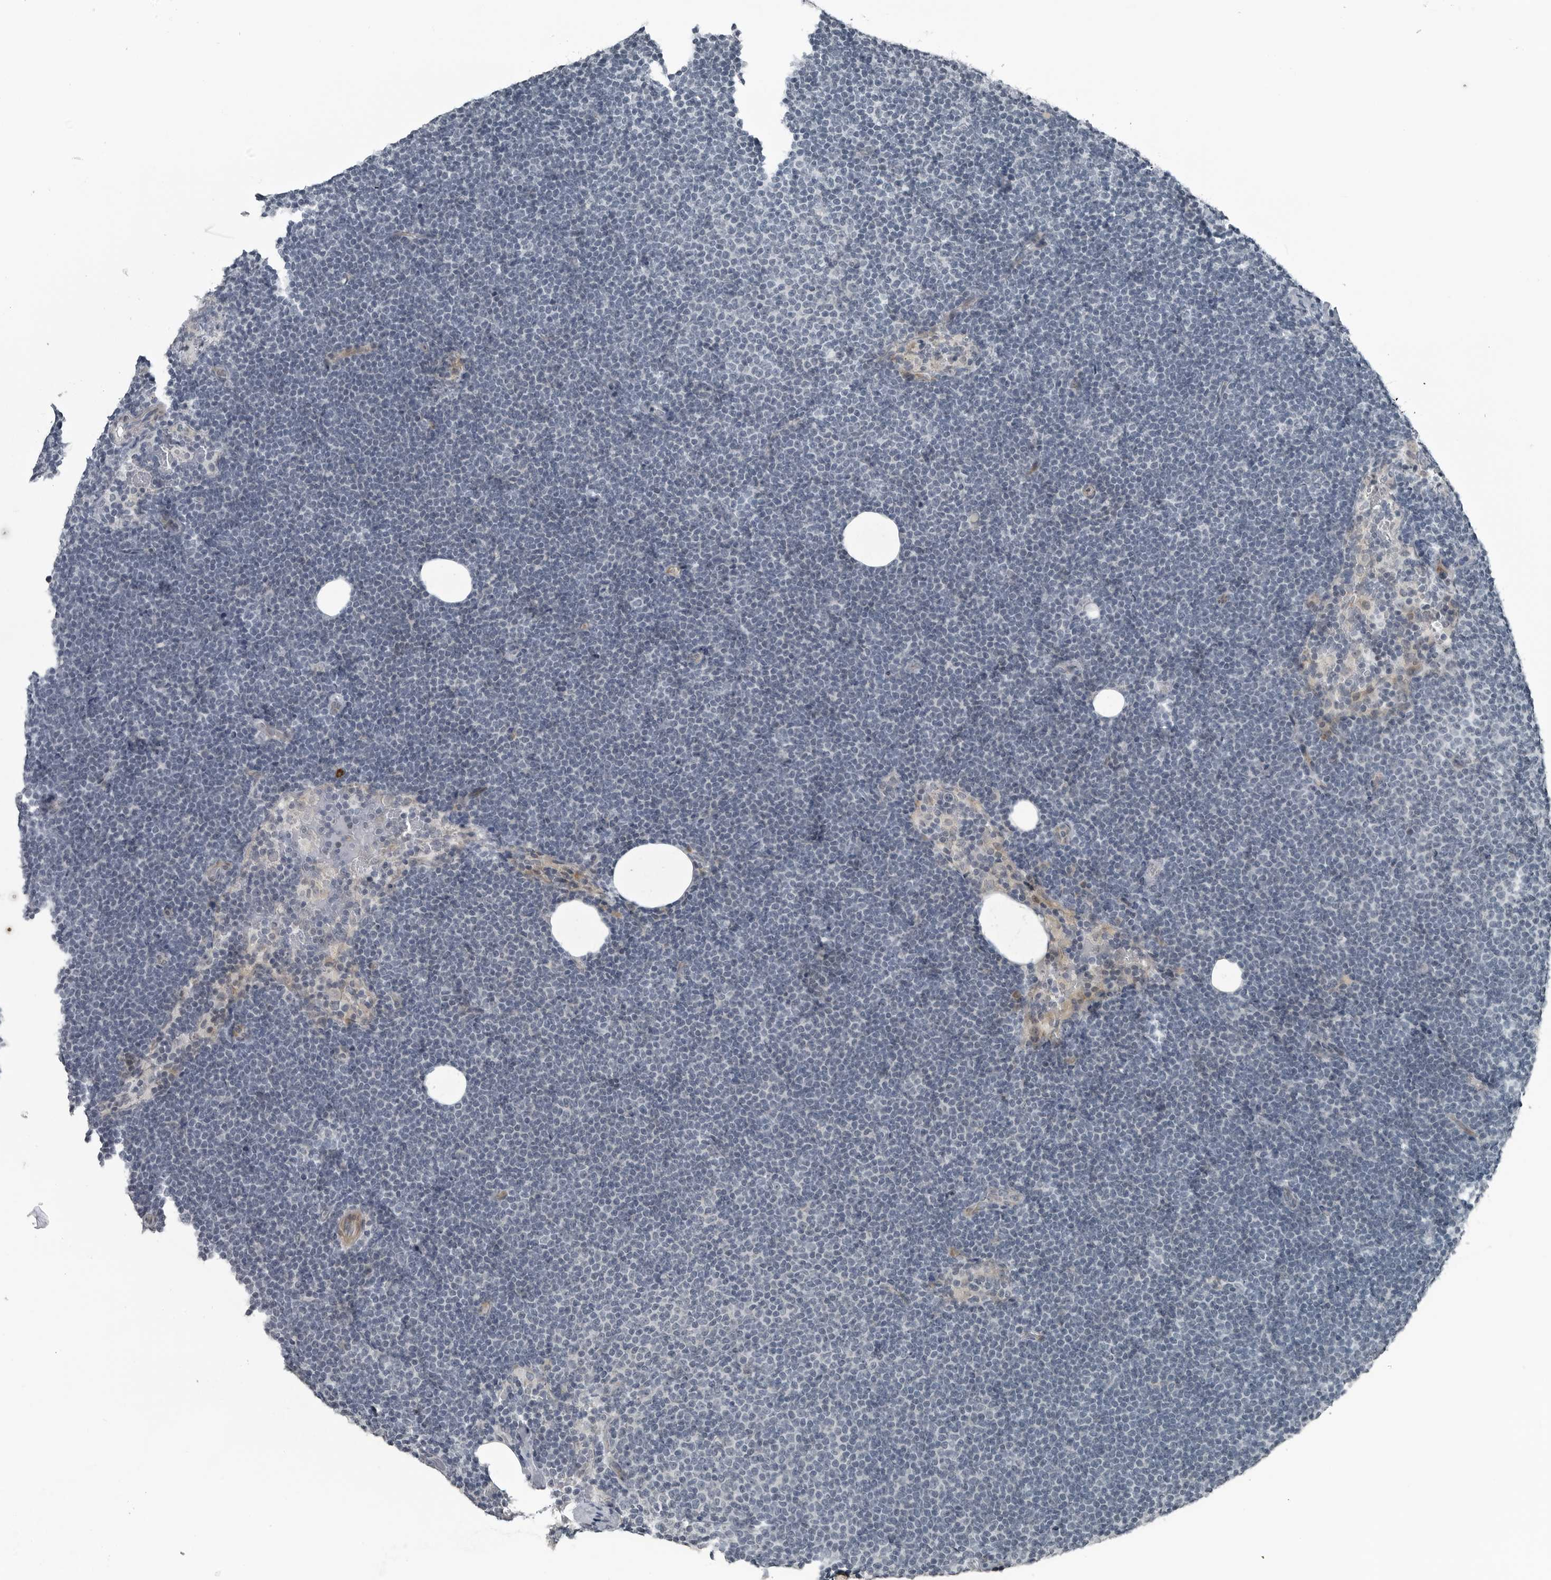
{"staining": {"intensity": "negative", "quantity": "none", "location": "none"}, "tissue": "lymphoma", "cell_type": "Tumor cells", "image_type": "cancer", "snomed": [{"axis": "morphology", "description": "Malignant lymphoma, non-Hodgkin's type, Low grade"}, {"axis": "topography", "description": "Lymph node"}], "caption": "Image shows no protein expression in tumor cells of low-grade malignant lymphoma, non-Hodgkin's type tissue. Nuclei are stained in blue.", "gene": "DNAAF11", "patient": {"sex": "female", "age": 53}}